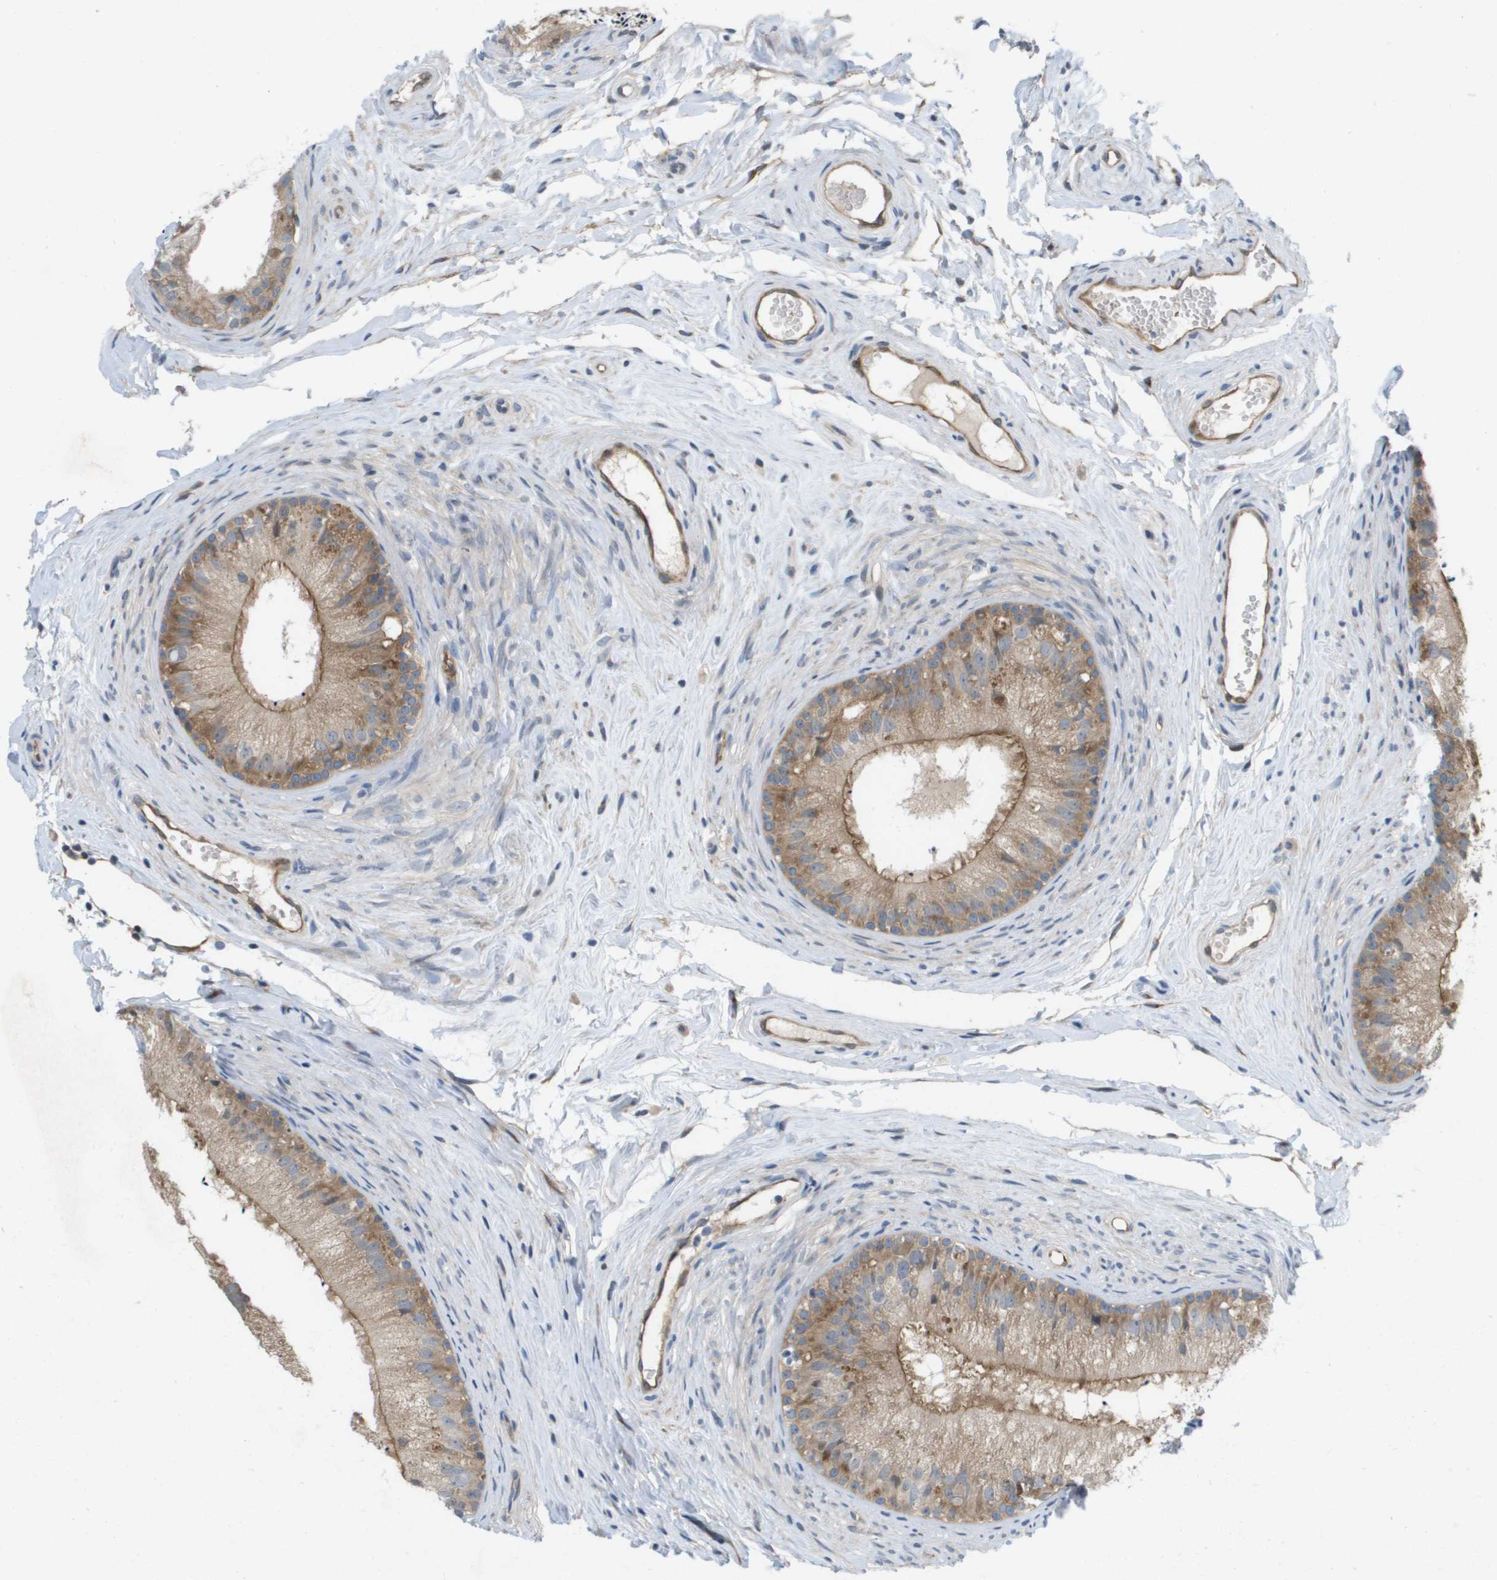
{"staining": {"intensity": "moderate", "quantity": ">75%", "location": "cytoplasmic/membranous"}, "tissue": "epididymis", "cell_type": "Glandular cells", "image_type": "normal", "snomed": [{"axis": "morphology", "description": "Normal tissue, NOS"}, {"axis": "topography", "description": "Epididymis"}], "caption": "Immunohistochemistry (IHC) (DAB (3,3'-diaminobenzidine)) staining of benign human epididymis reveals moderate cytoplasmic/membranous protein staining in about >75% of glandular cells.", "gene": "MARCHF8", "patient": {"sex": "male", "age": 56}}